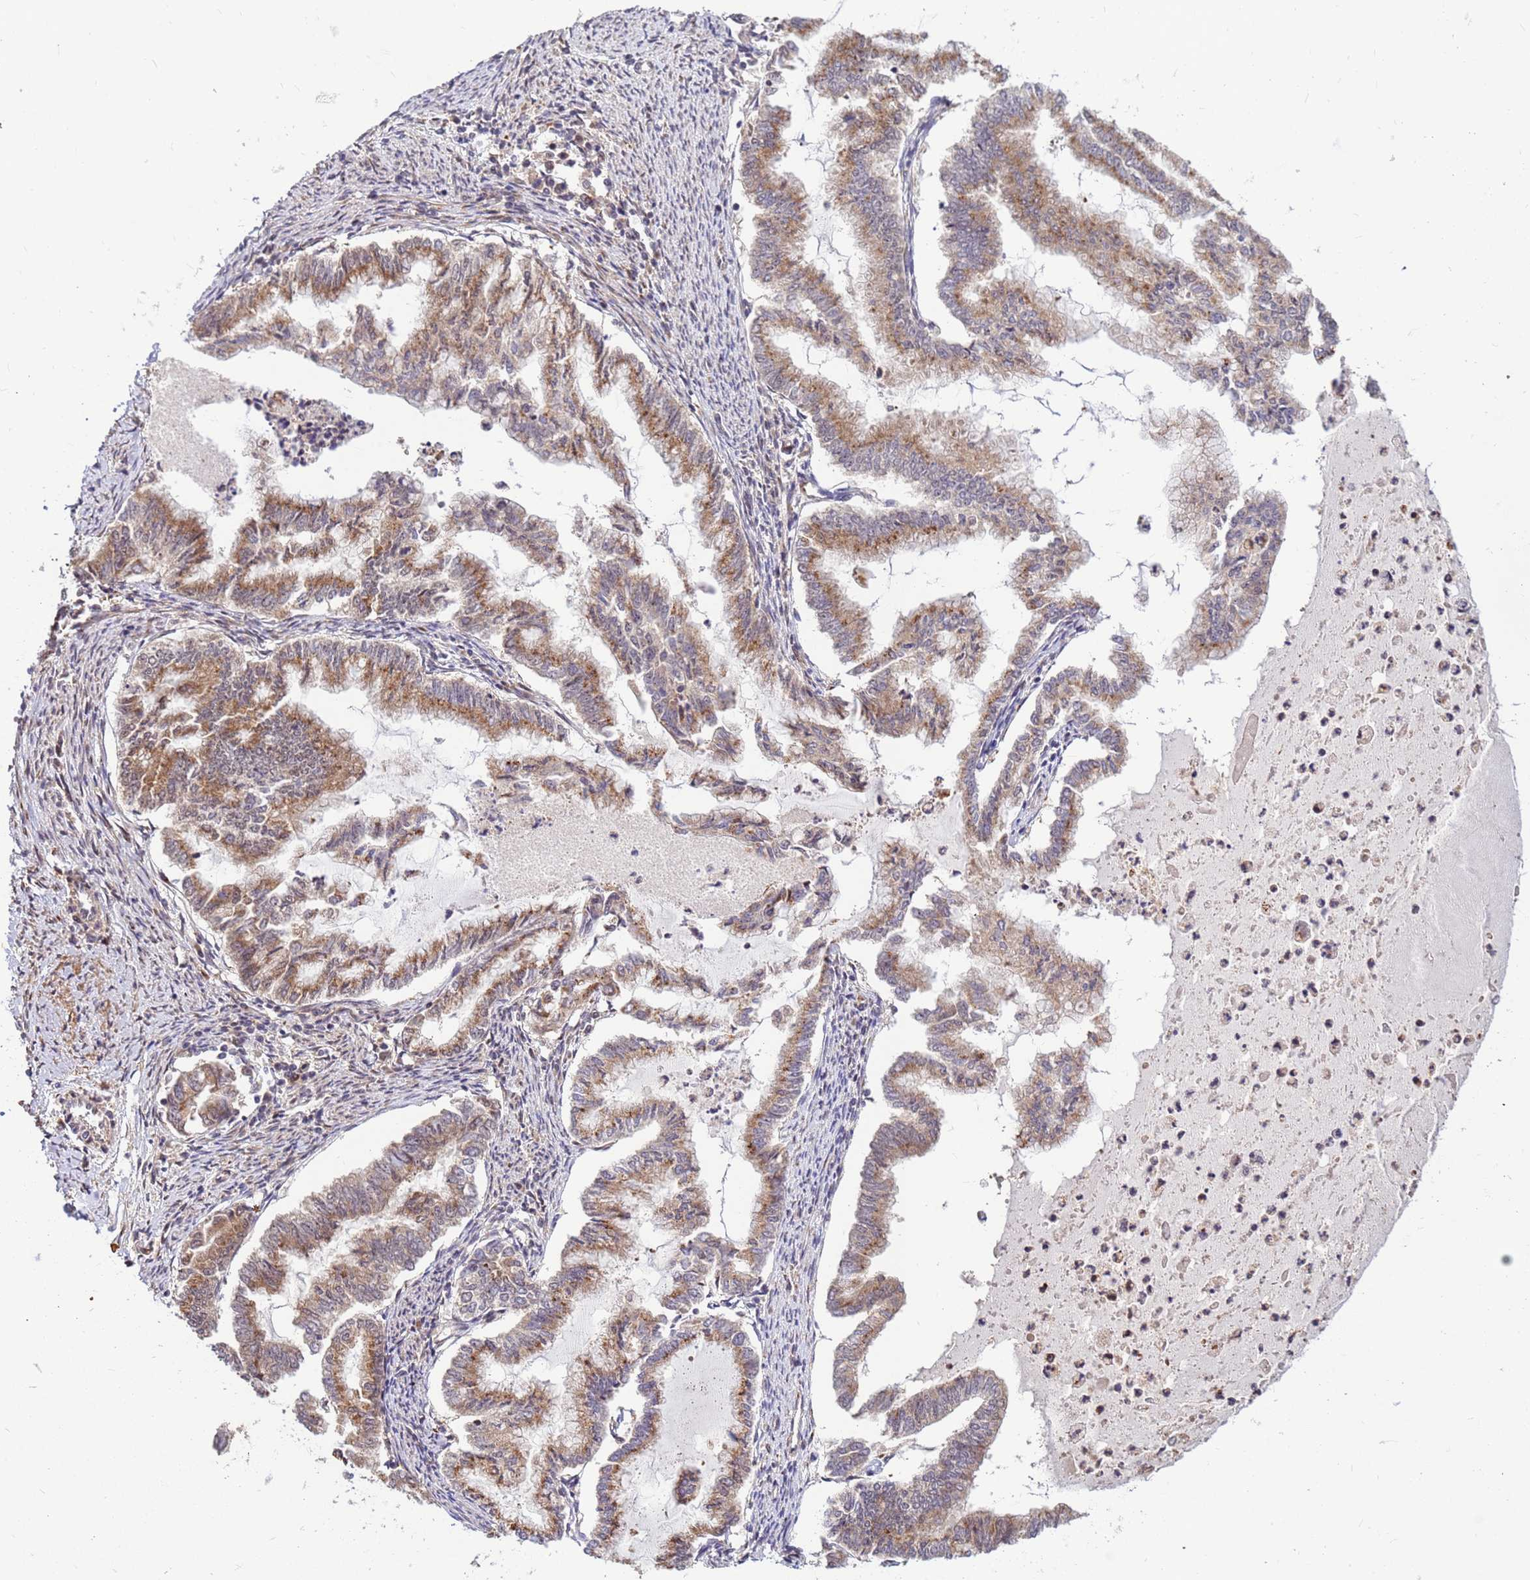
{"staining": {"intensity": "moderate", "quantity": ">75%", "location": "cytoplasmic/membranous"}, "tissue": "endometrial cancer", "cell_type": "Tumor cells", "image_type": "cancer", "snomed": [{"axis": "morphology", "description": "Adenocarcinoma, NOS"}, {"axis": "topography", "description": "Endometrium"}], "caption": "DAB immunohistochemical staining of human endometrial adenocarcinoma reveals moderate cytoplasmic/membranous protein positivity in about >75% of tumor cells.", "gene": "NCBP2", "patient": {"sex": "female", "age": 79}}